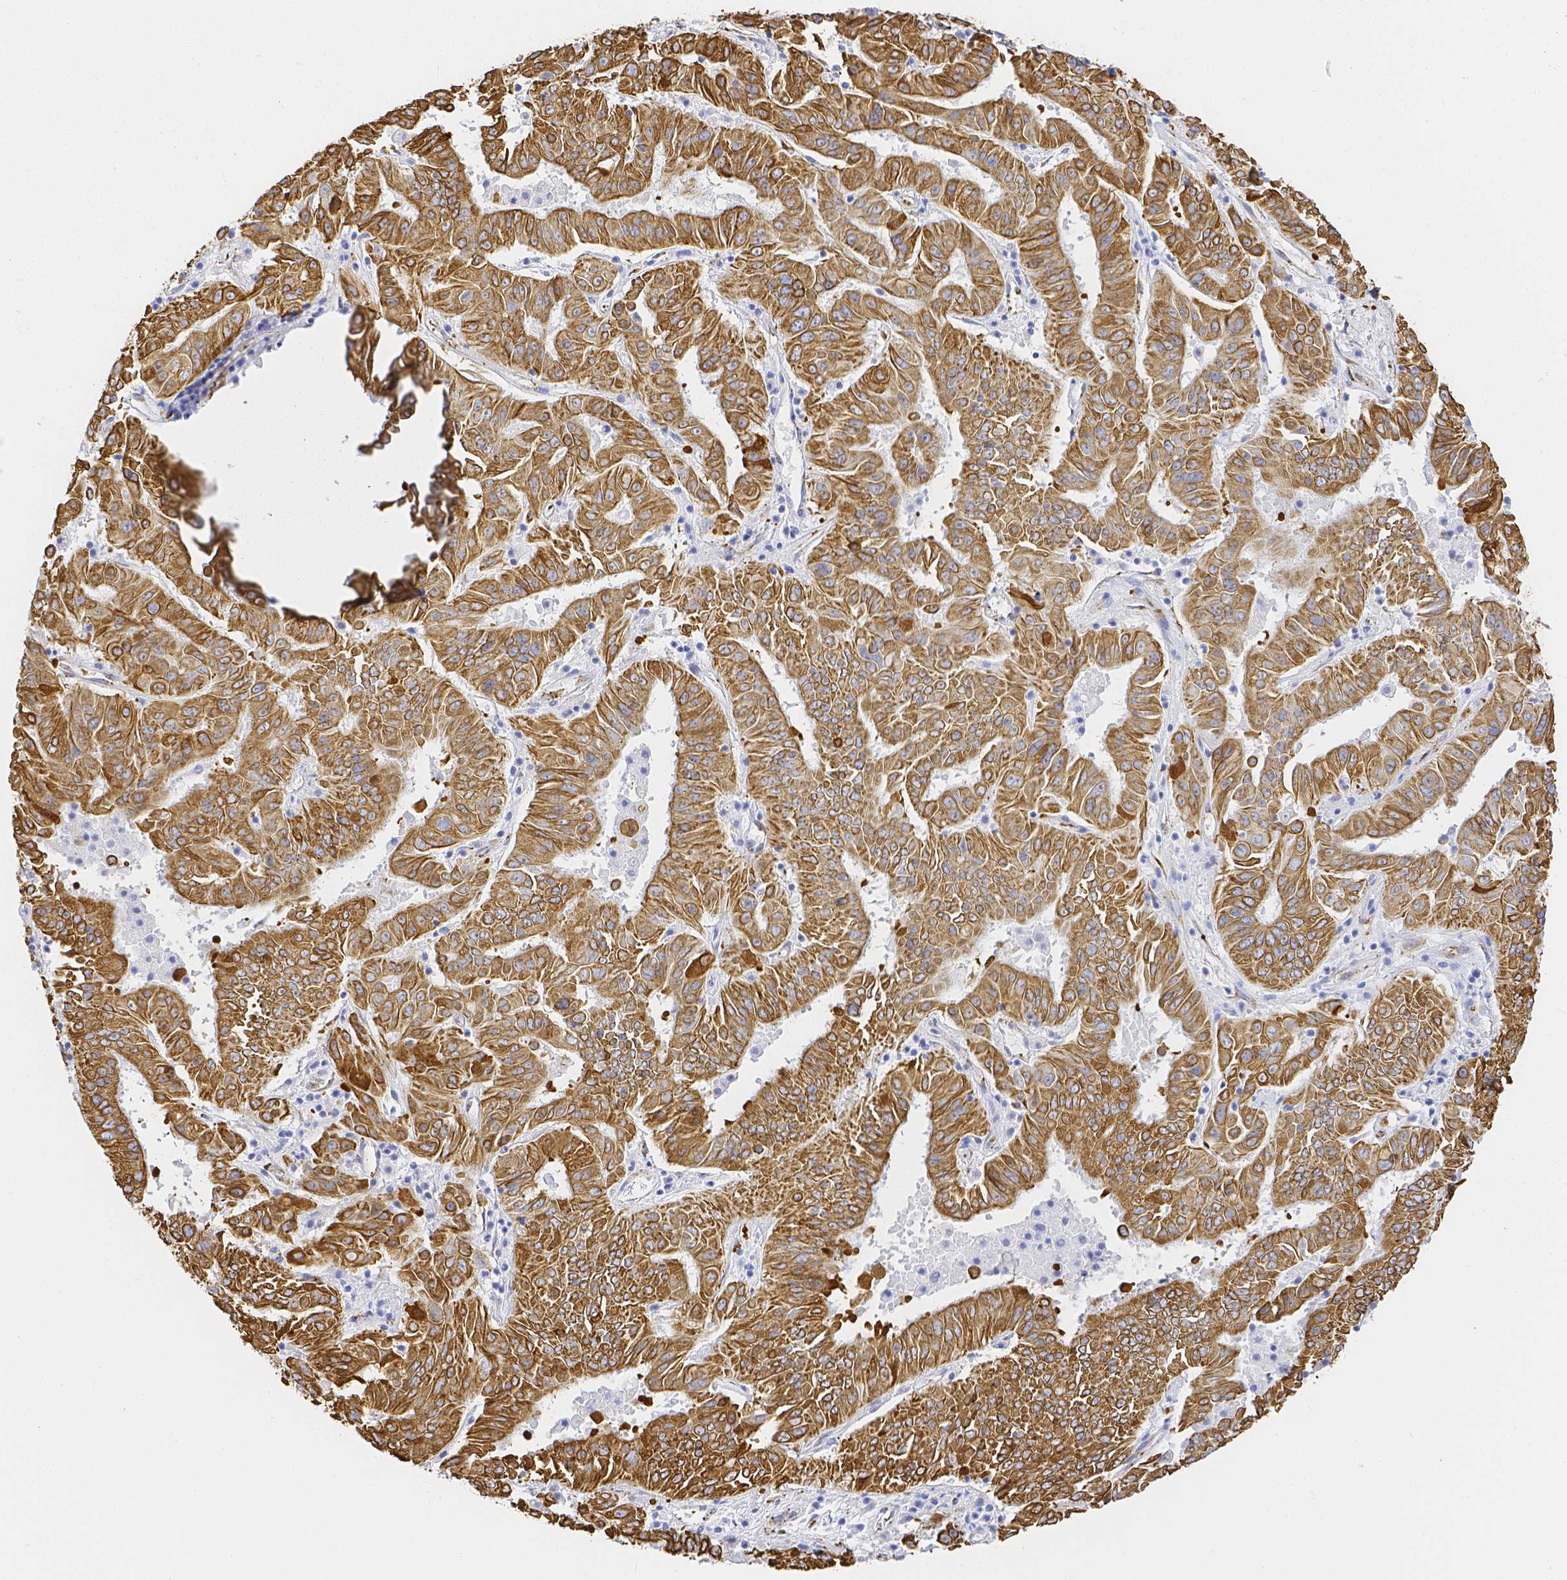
{"staining": {"intensity": "moderate", "quantity": ">75%", "location": "cytoplasmic/membranous"}, "tissue": "pancreatic cancer", "cell_type": "Tumor cells", "image_type": "cancer", "snomed": [{"axis": "morphology", "description": "Adenocarcinoma, NOS"}, {"axis": "topography", "description": "Pancreas"}], "caption": "The histopathology image exhibits staining of pancreatic cancer, revealing moderate cytoplasmic/membranous protein staining (brown color) within tumor cells.", "gene": "SMURF1", "patient": {"sex": "male", "age": 63}}